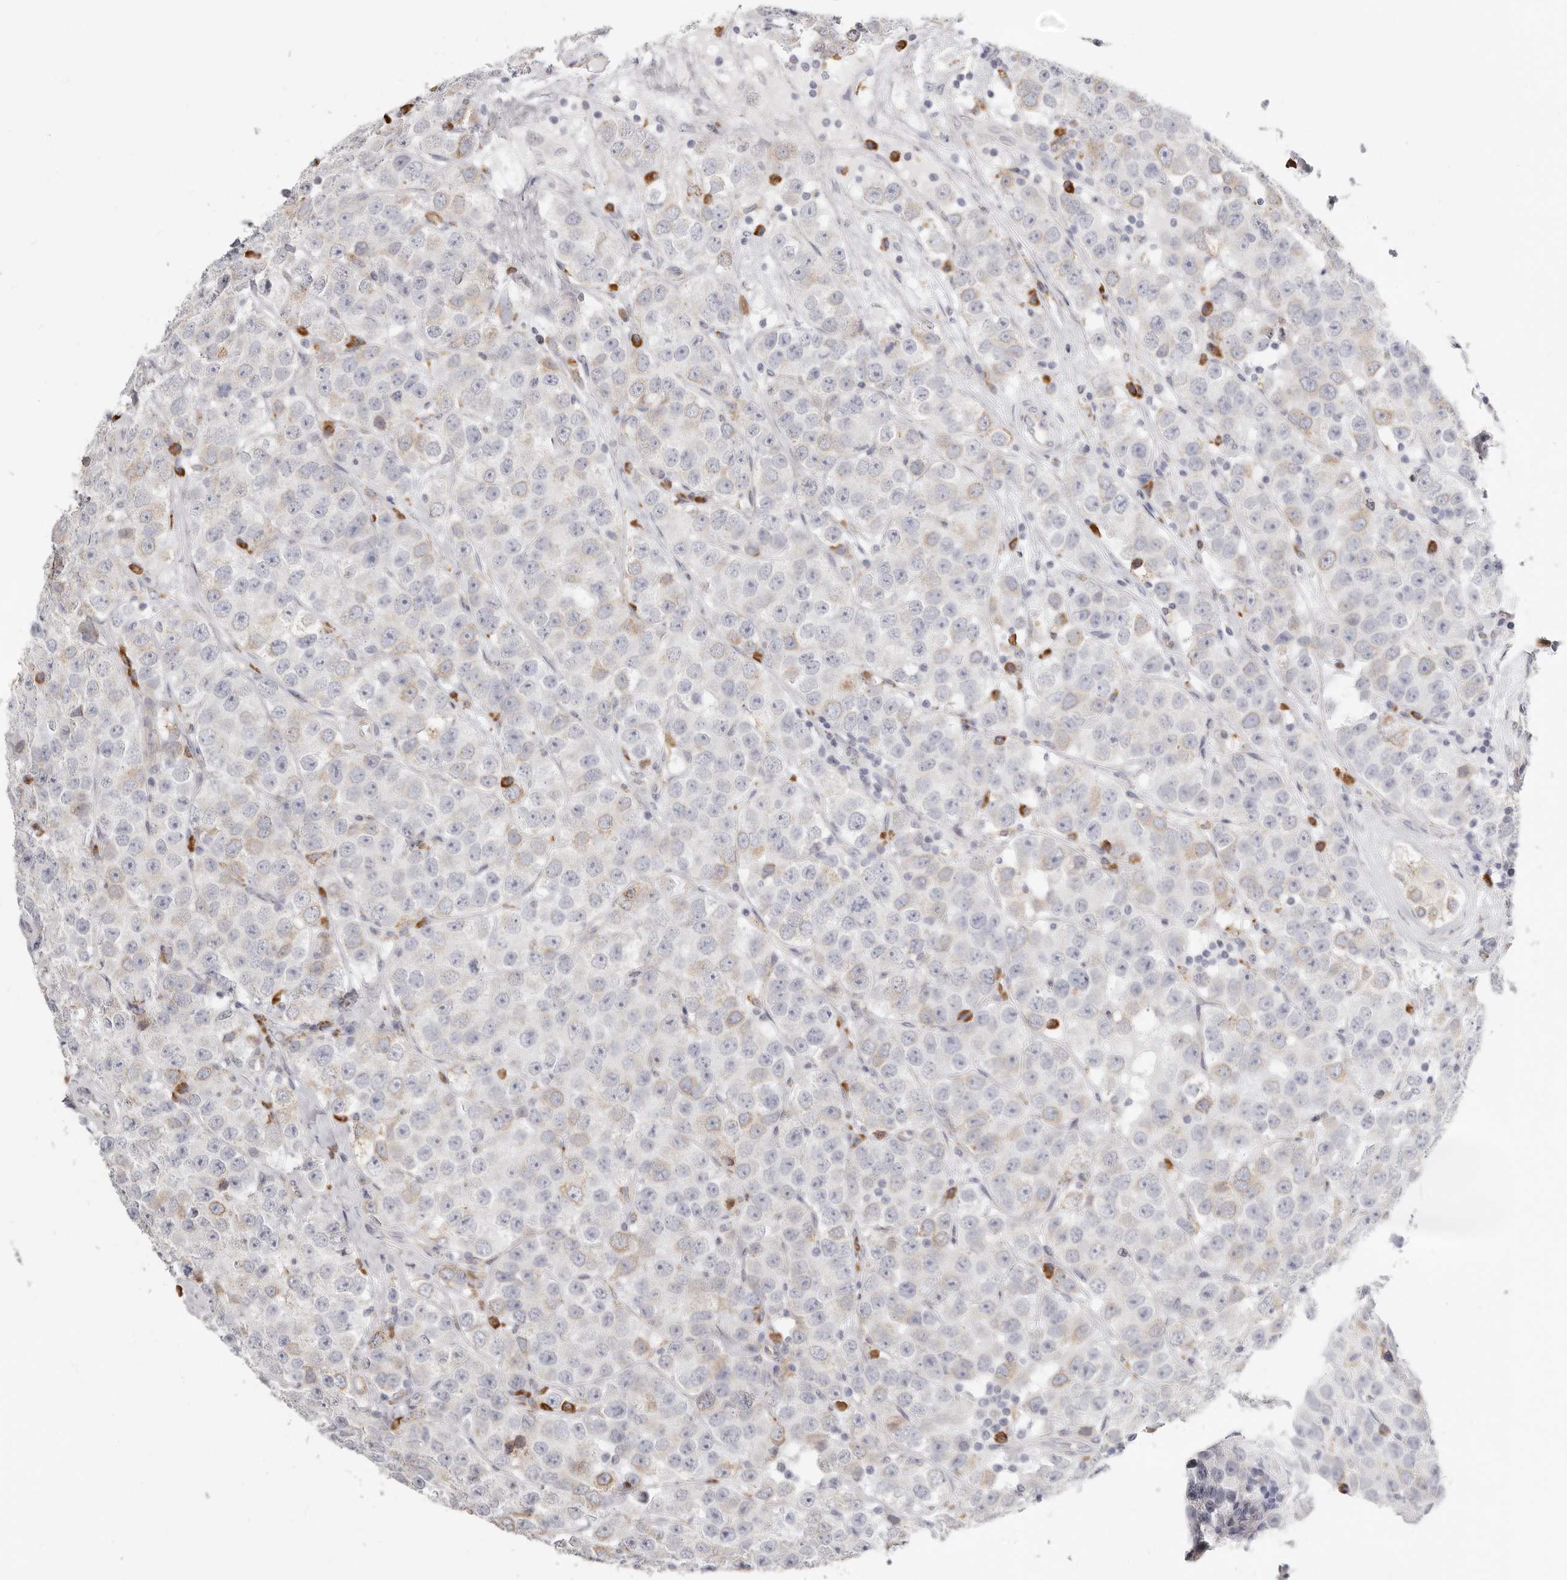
{"staining": {"intensity": "weak", "quantity": "25%-75%", "location": "cytoplasmic/membranous"}, "tissue": "testis cancer", "cell_type": "Tumor cells", "image_type": "cancer", "snomed": [{"axis": "morphology", "description": "Seminoma, NOS"}, {"axis": "topography", "description": "Testis"}], "caption": "DAB (3,3'-diaminobenzidine) immunohistochemical staining of testis cancer (seminoma) reveals weak cytoplasmic/membranous protein expression in about 25%-75% of tumor cells.", "gene": "IL32", "patient": {"sex": "male", "age": 28}}